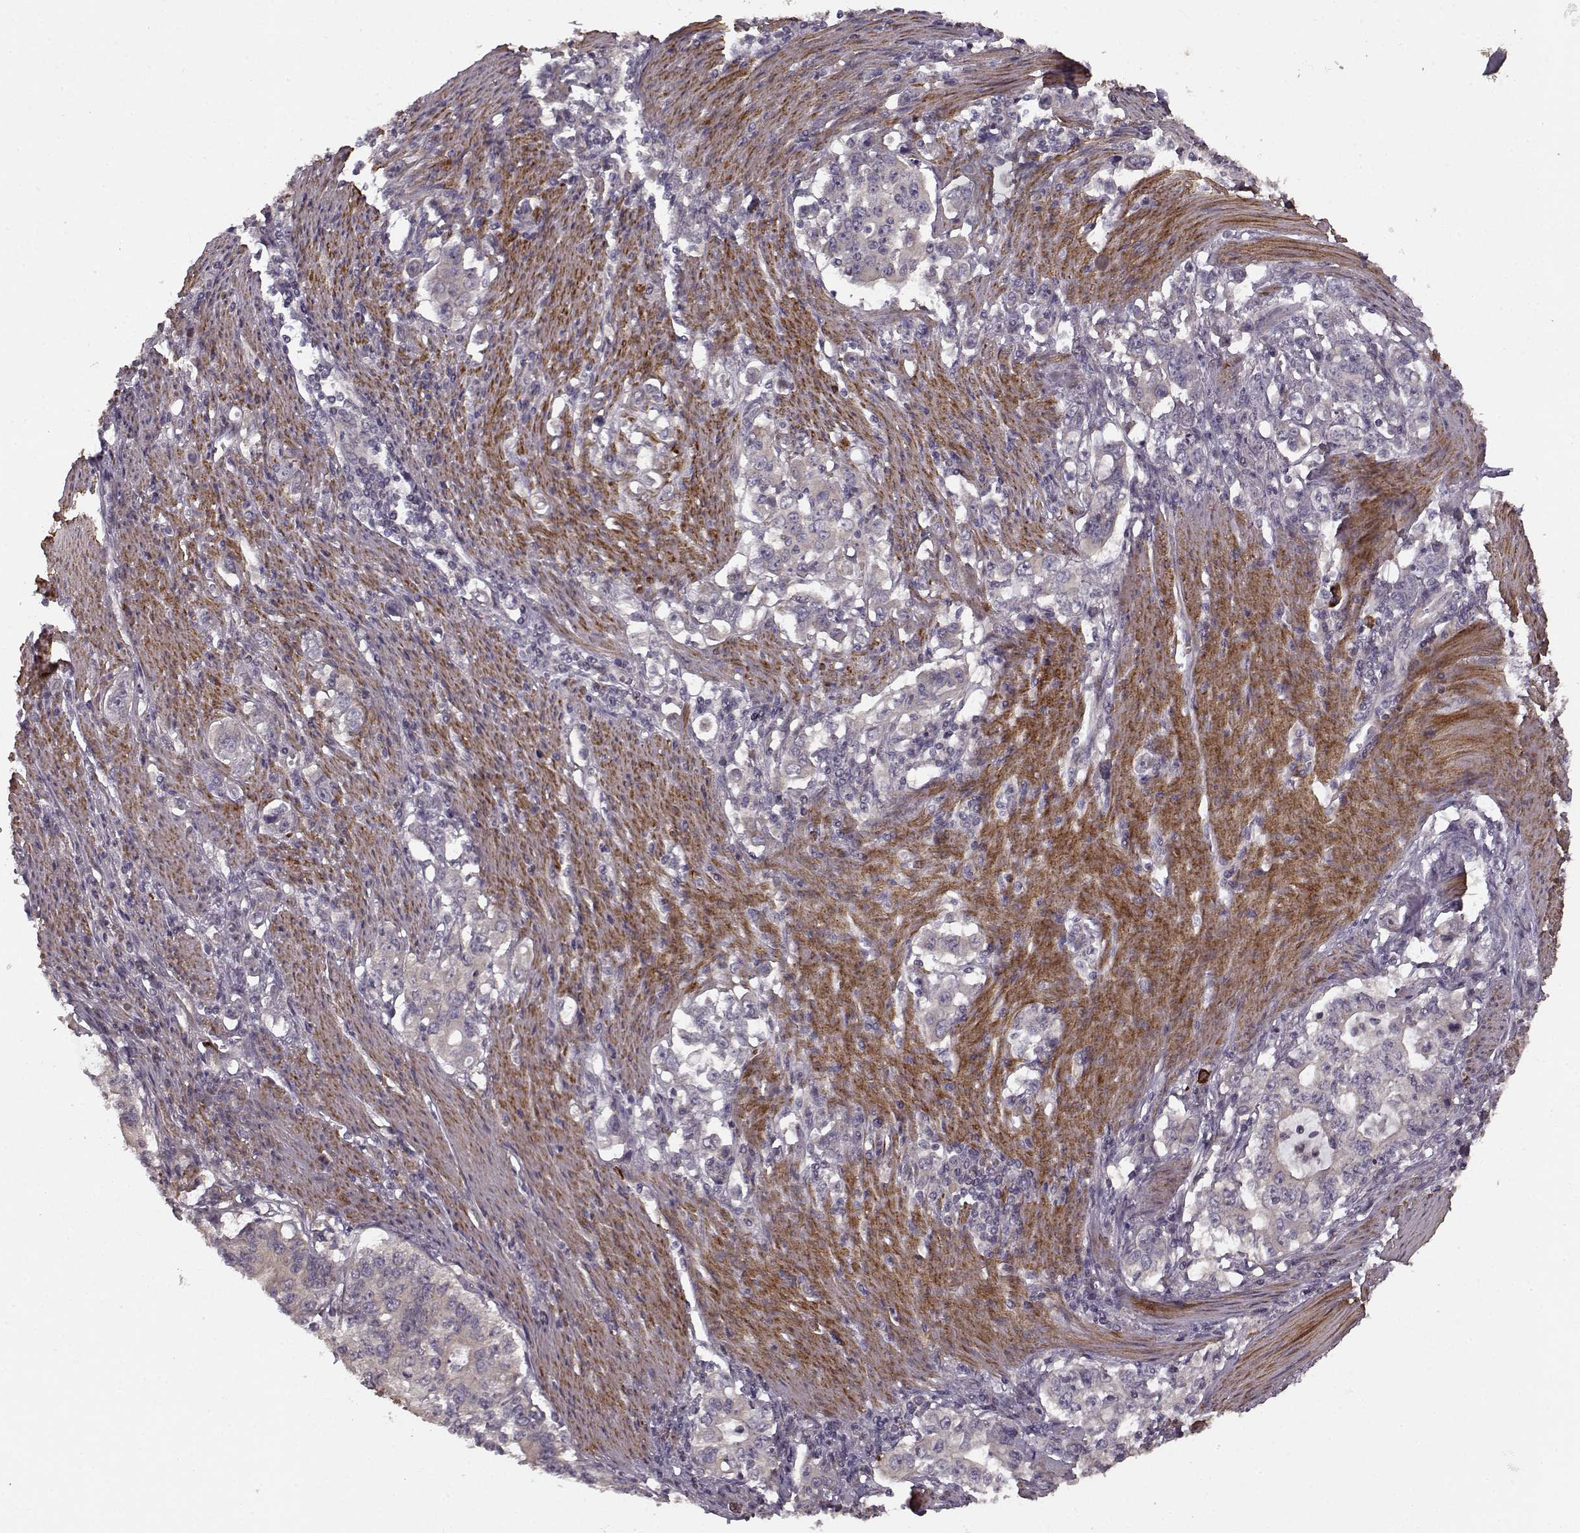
{"staining": {"intensity": "negative", "quantity": "none", "location": "none"}, "tissue": "stomach cancer", "cell_type": "Tumor cells", "image_type": "cancer", "snomed": [{"axis": "morphology", "description": "Adenocarcinoma, NOS"}, {"axis": "topography", "description": "Stomach, lower"}], "caption": "Photomicrograph shows no protein expression in tumor cells of stomach cancer tissue.", "gene": "SLAIN2", "patient": {"sex": "female", "age": 72}}